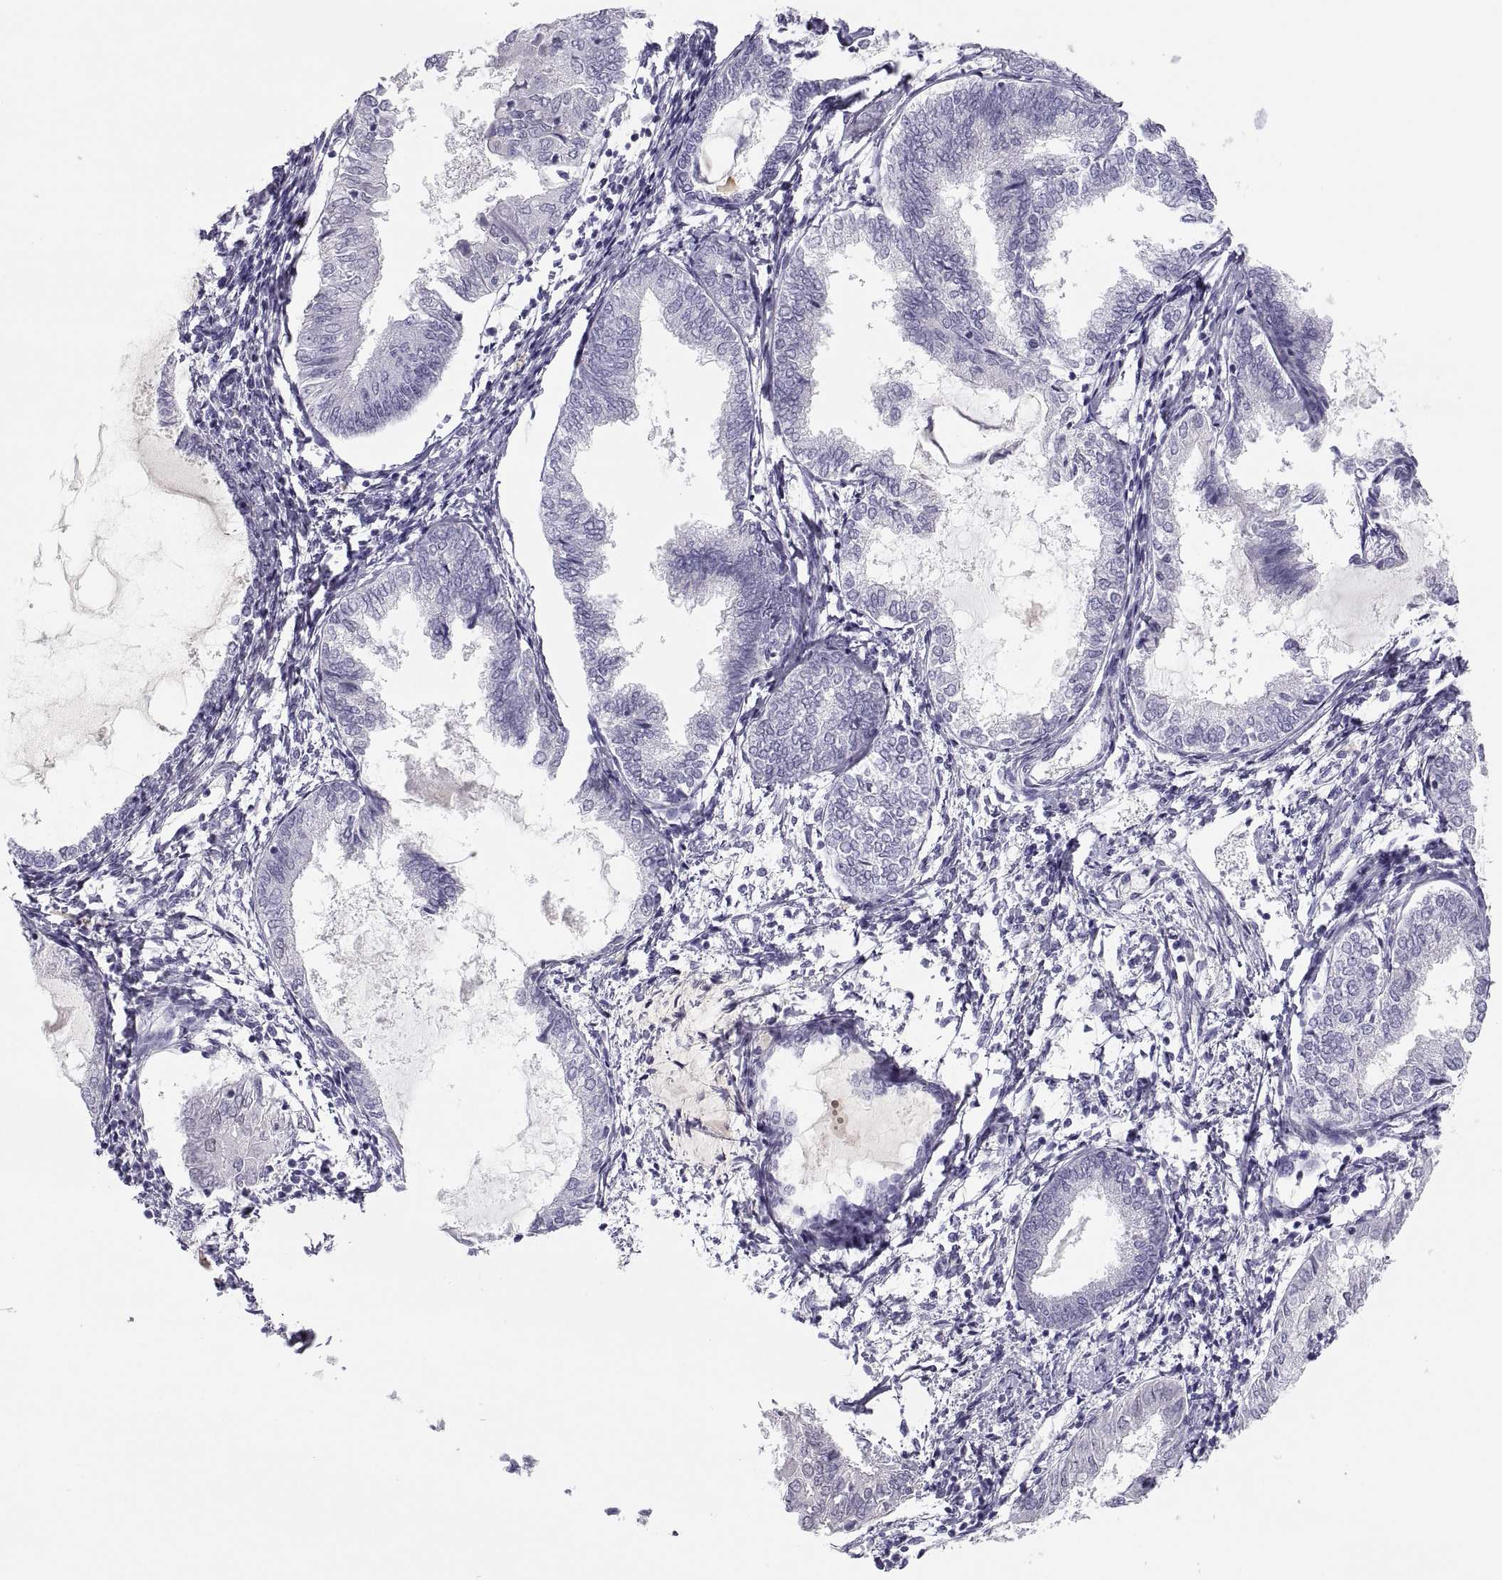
{"staining": {"intensity": "weak", "quantity": "<25%", "location": "cytoplasmic/membranous"}, "tissue": "endometrial cancer", "cell_type": "Tumor cells", "image_type": "cancer", "snomed": [{"axis": "morphology", "description": "Adenocarcinoma, NOS"}, {"axis": "topography", "description": "Endometrium"}], "caption": "A micrograph of endometrial cancer stained for a protein exhibits no brown staining in tumor cells. Nuclei are stained in blue.", "gene": "MAGEB2", "patient": {"sex": "female", "age": 68}}